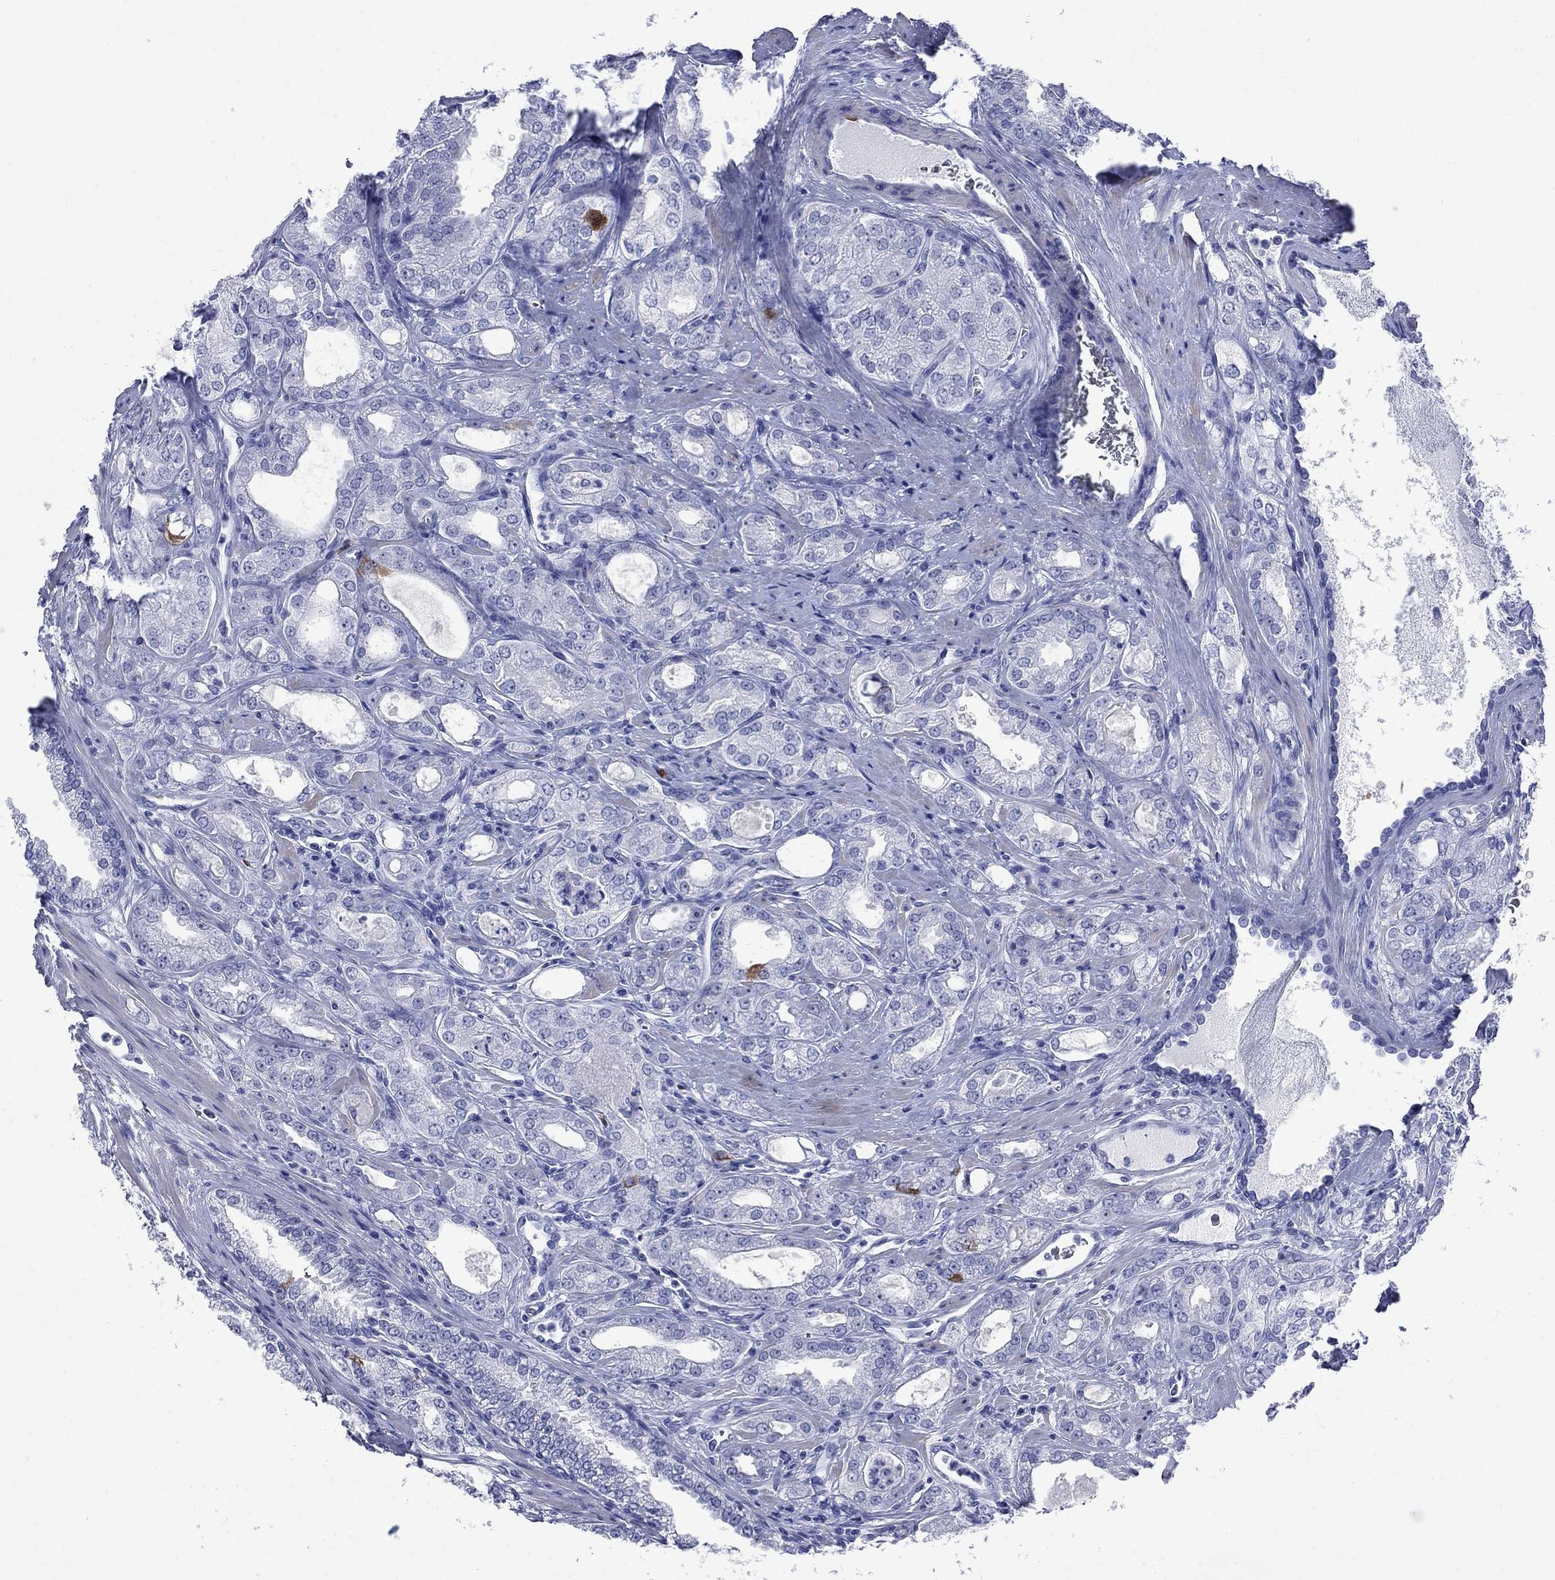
{"staining": {"intensity": "strong", "quantity": "<25%", "location": "cytoplasmic/membranous"}, "tissue": "prostate cancer", "cell_type": "Tumor cells", "image_type": "cancer", "snomed": [{"axis": "morphology", "description": "Adenocarcinoma, NOS"}, {"axis": "morphology", "description": "Adenocarcinoma, High grade"}, {"axis": "topography", "description": "Prostate"}], "caption": "High-magnification brightfield microscopy of prostate cancer stained with DAB (3,3'-diaminobenzidine) (brown) and counterstained with hematoxylin (blue). tumor cells exhibit strong cytoplasmic/membranous expression is present in about<25% of cells. (DAB (3,3'-diaminobenzidine) = brown stain, brightfield microscopy at high magnification).", "gene": "TACC3", "patient": {"sex": "male", "age": 70}}